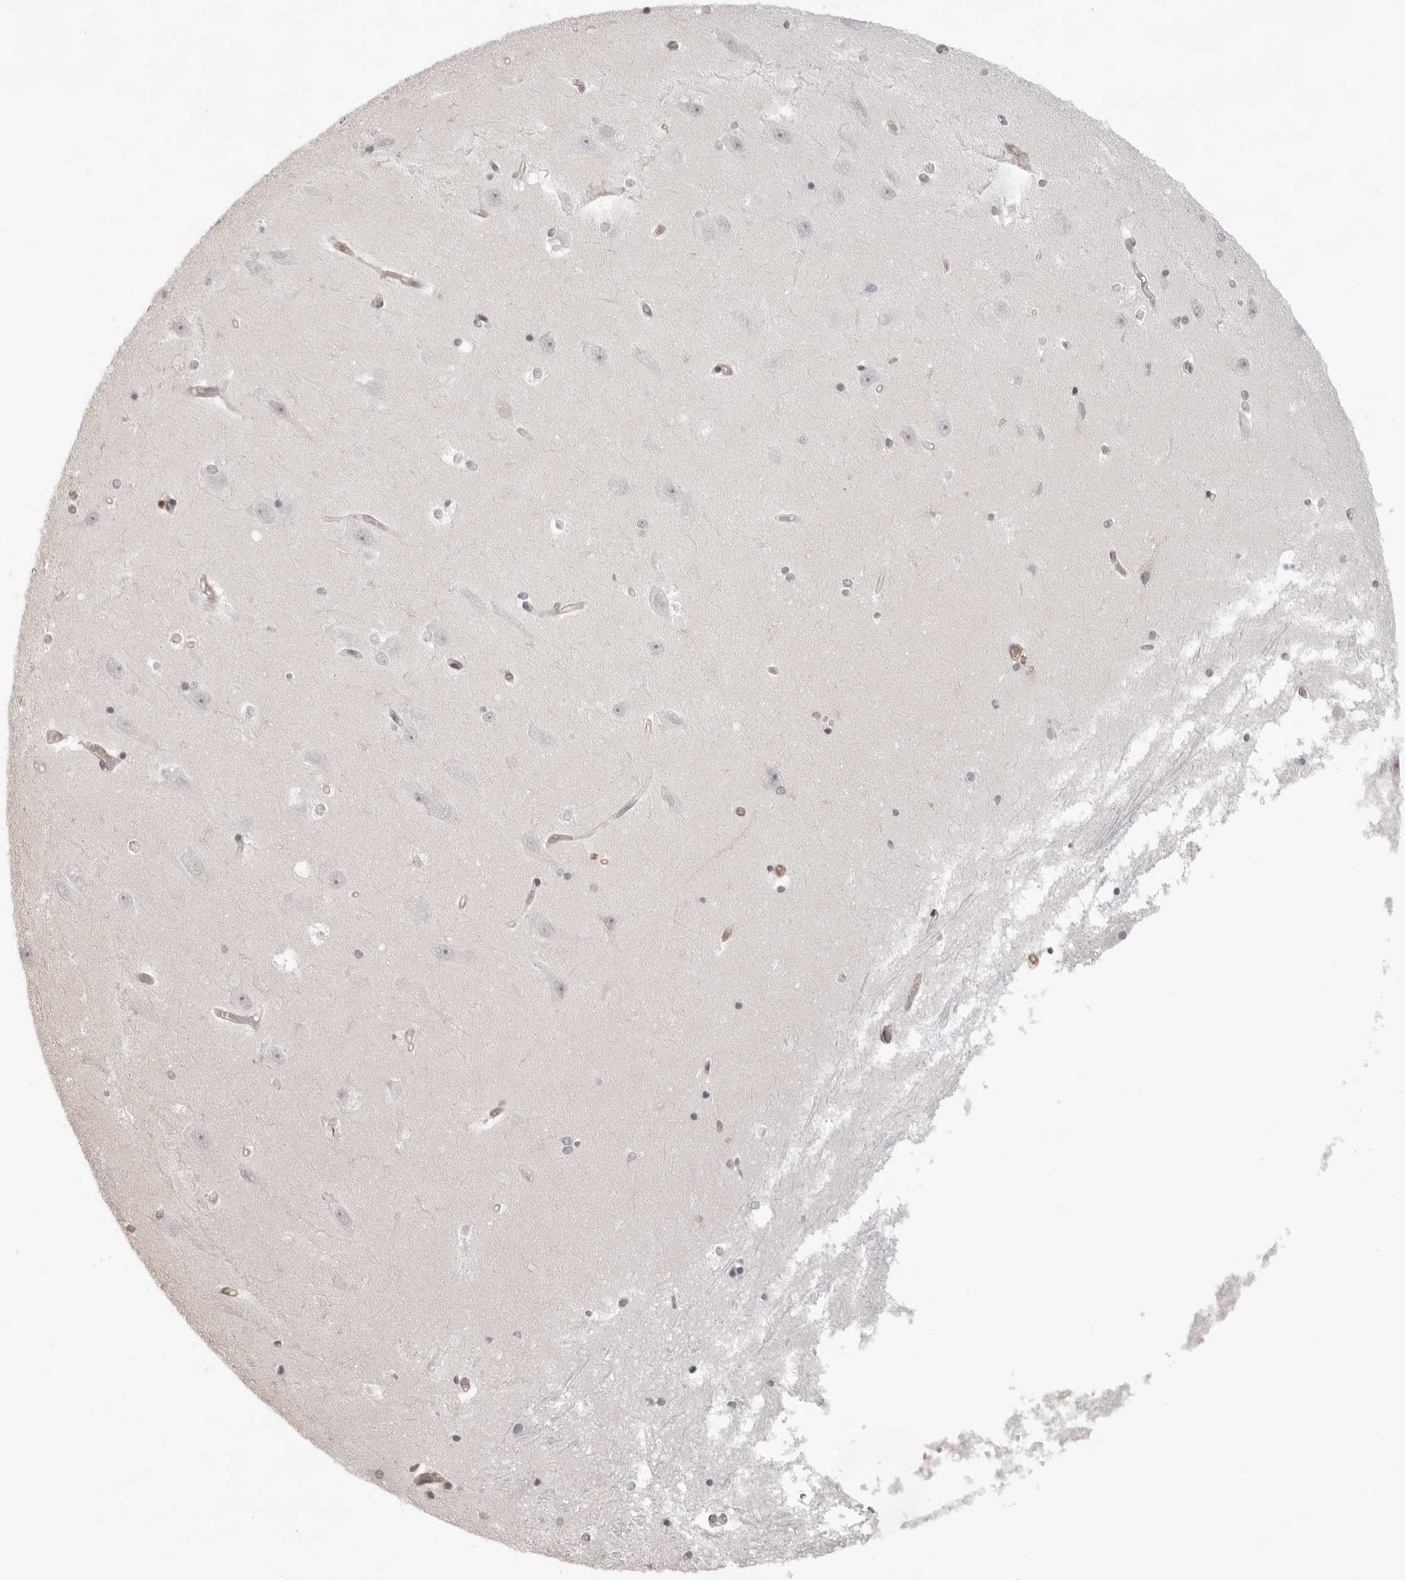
{"staining": {"intensity": "negative", "quantity": "none", "location": "none"}, "tissue": "hippocampus", "cell_type": "Glial cells", "image_type": "normal", "snomed": [{"axis": "morphology", "description": "Normal tissue, NOS"}, {"axis": "topography", "description": "Hippocampus"}], "caption": "Immunohistochemistry (IHC) histopathology image of normal hippocampus: human hippocampus stained with DAB (3,3'-diaminobenzidine) reveals no significant protein expression in glial cells. Brightfield microscopy of immunohistochemistry stained with DAB (3,3'-diaminobenzidine) (brown) and hematoxylin (blue), captured at high magnification.", "gene": "DYNLT5", "patient": {"sex": "male", "age": 45}}